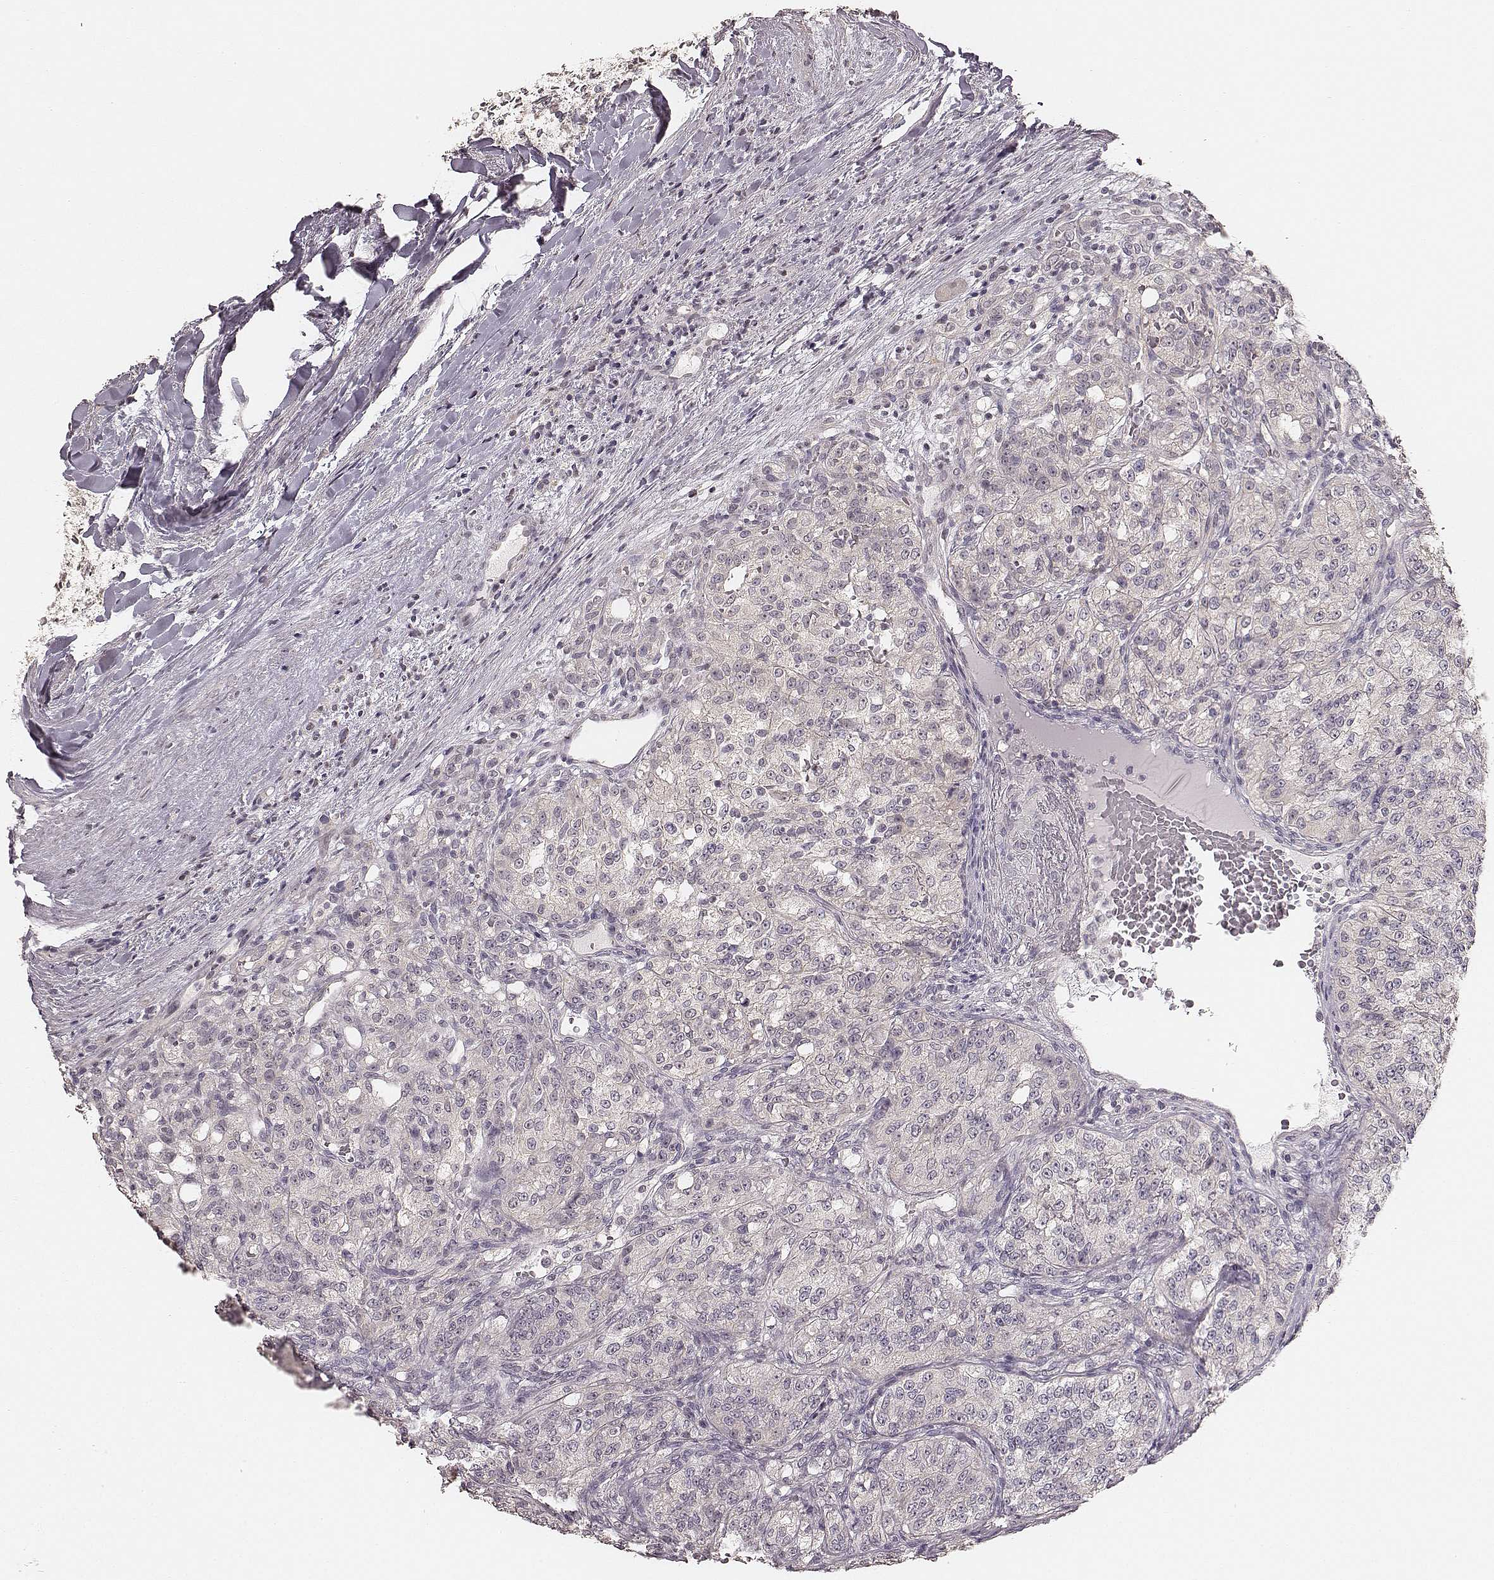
{"staining": {"intensity": "negative", "quantity": "none", "location": "none"}, "tissue": "renal cancer", "cell_type": "Tumor cells", "image_type": "cancer", "snomed": [{"axis": "morphology", "description": "Adenocarcinoma, NOS"}, {"axis": "topography", "description": "Kidney"}], "caption": "Tumor cells show no significant expression in renal adenocarcinoma.", "gene": "LY6K", "patient": {"sex": "female", "age": 63}}